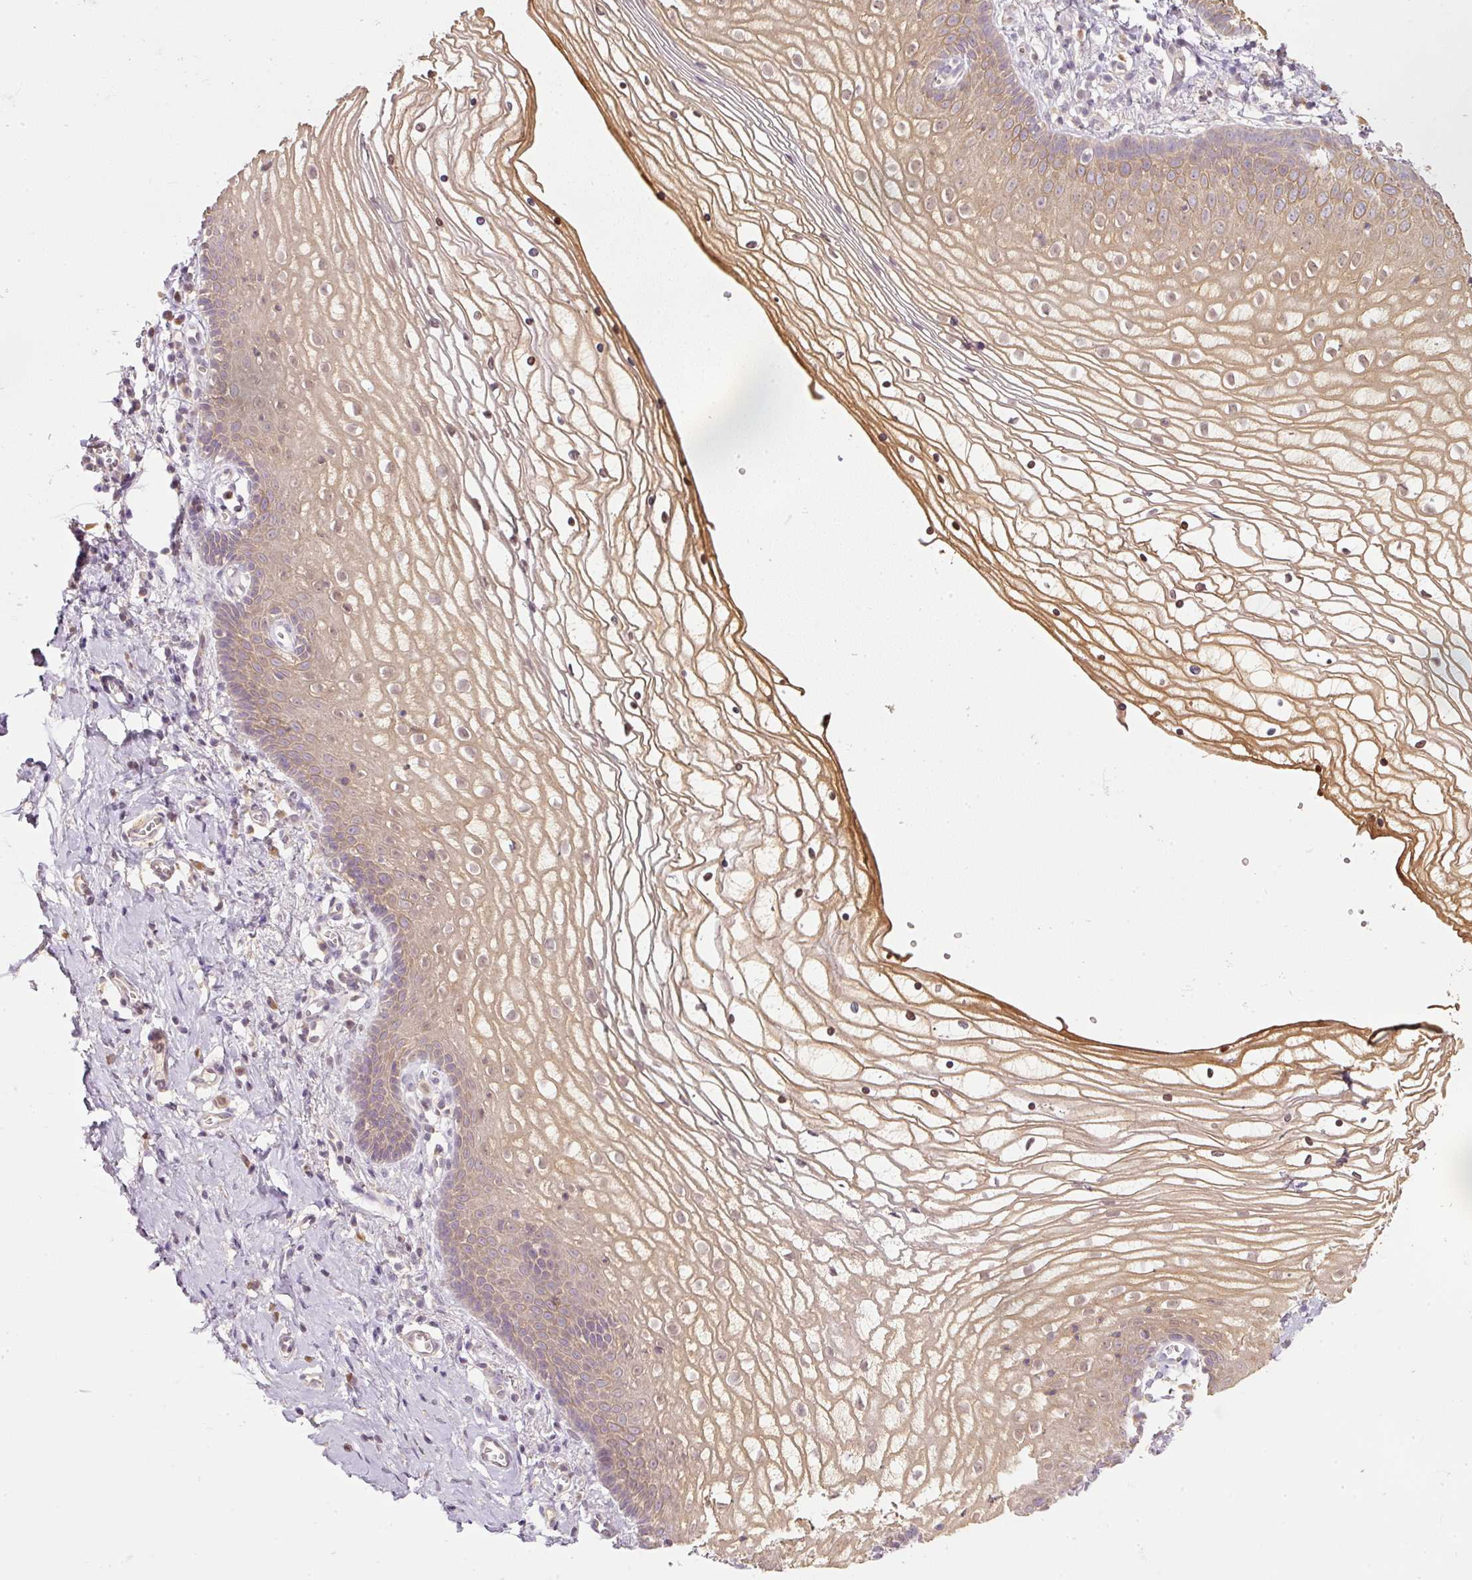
{"staining": {"intensity": "moderate", "quantity": ">75%", "location": "cytoplasmic/membranous"}, "tissue": "vagina", "cell_type": "Squamous epithelial cells", "image_type": "normal", "snomed": [{"axis": "morphology", "description": "Normal tissue, NOS"}, {"axis": "topography", "description": "Vagina"}], "caption": "Benign vagina was stained to show a protein in brown. There is medium levels of moderate cytoplasmic/membranous expression in approximately >75% of squamous epithelial cells. (DAB IHC with brightfield microscopy, high magnification).", "gene": "CTTNBP2", "patient": {"sex": "female", "age": 56}}